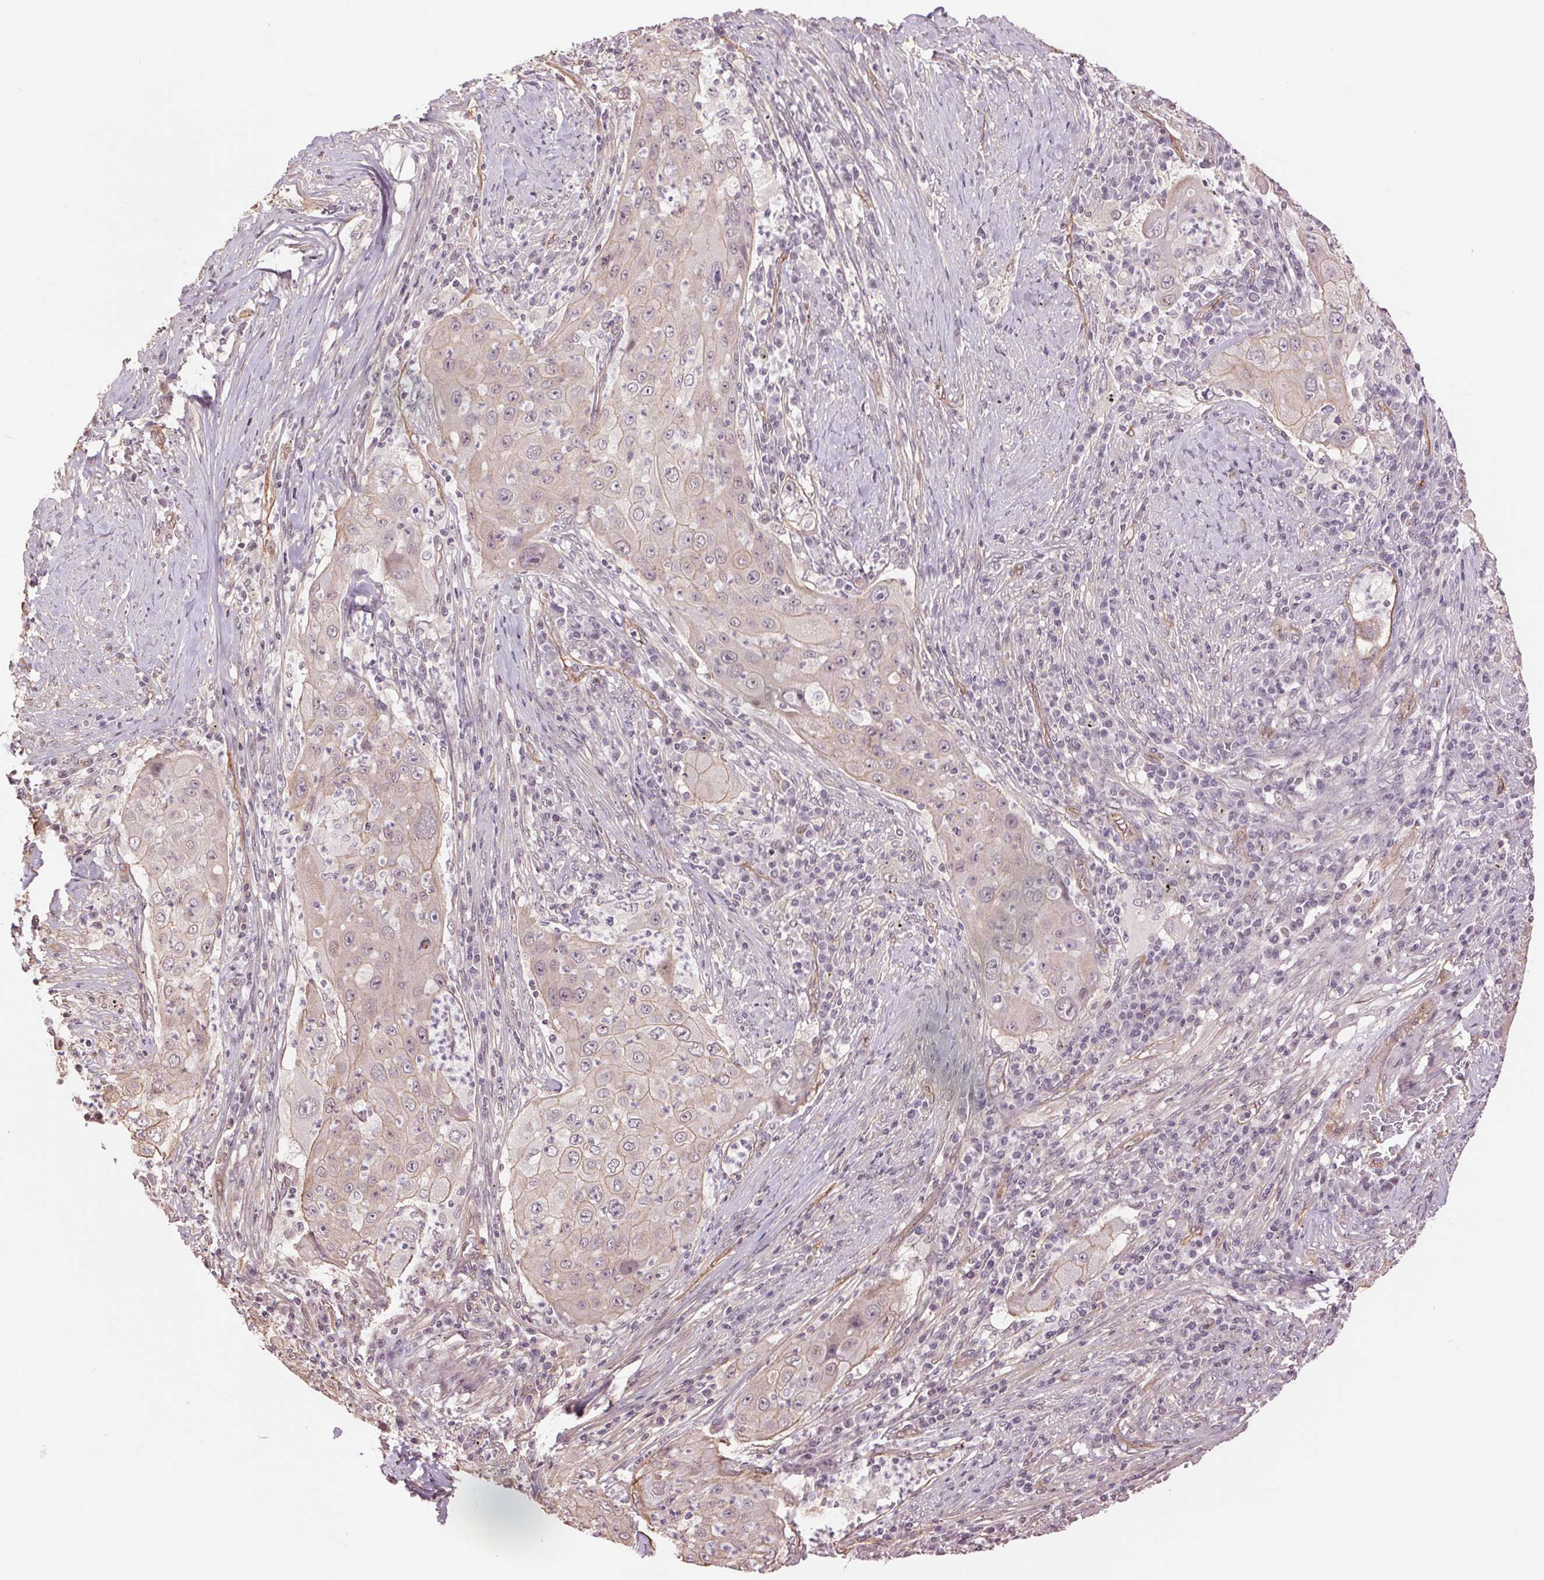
{"staining": {"intensity": "weak", "quantity": "<25%", "location": "cytoplasmic/membranous"}, "tissue": "lung cancer", "cell_type": "Tumor cells", "image_type": "cancer", "snomed": [{"axis": "morphology", "description": "Squamous cell carcinoma, NOS"}, {"axis": "topography", "description": "Lung"}], "caption": "DAB immunohistochemical staining of human lung cancer exhibits no significant positivity in tumor cells.", "gene": "PALM", "patient": {"sex": "female", "age": 59}}